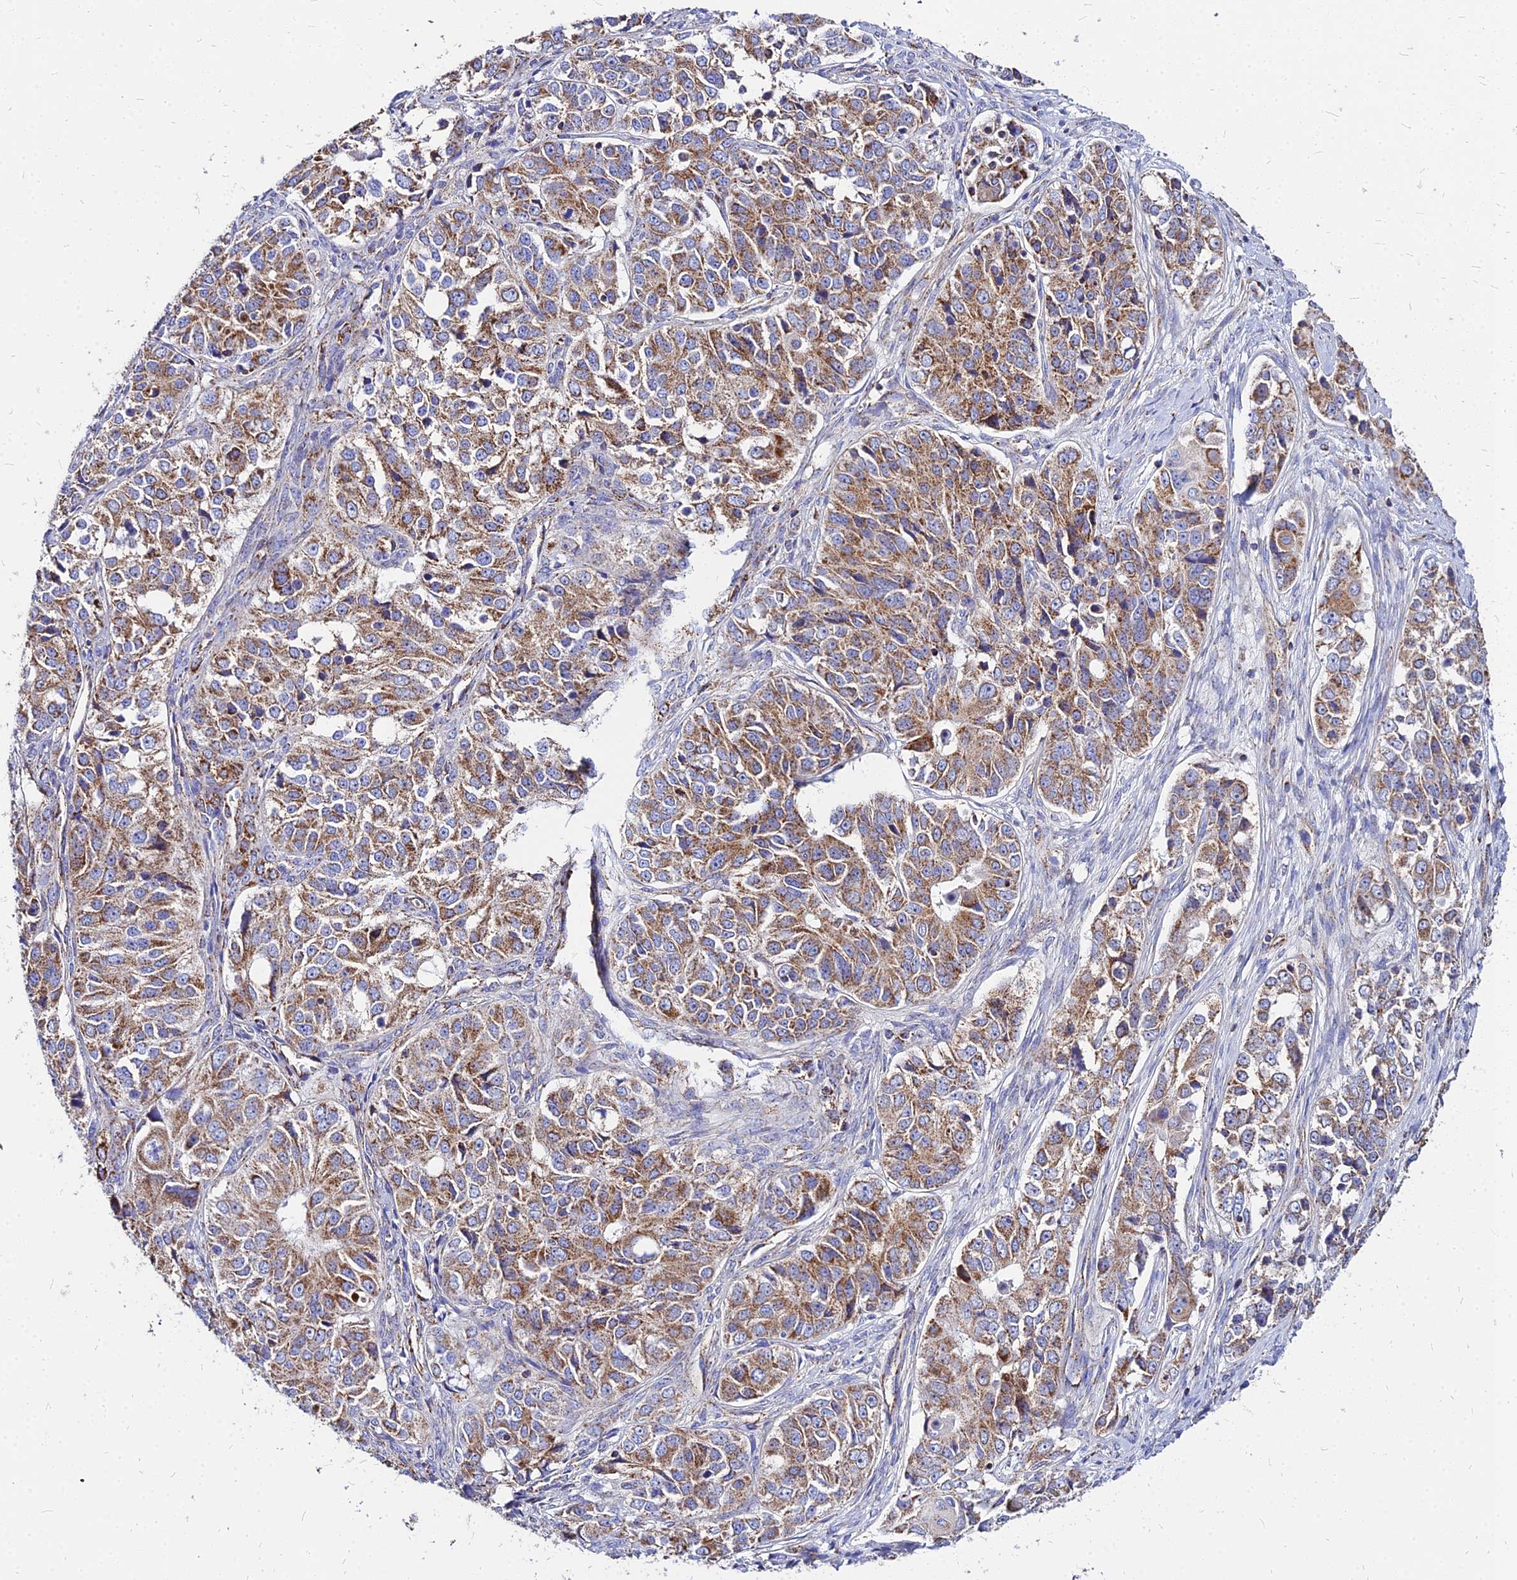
{"staining": {"intensity": "moderate", "quantity": ">75%", "location": "cytoplasmic/membranous"}, "tissue": "ovarian cancer", "cell_type": "Tumor cells", "image_type": "cancer", "snomed": [{"axis": "morphology", "description": "Carcinoma, endometroid"}, {"axis": "topography", "description": "Ovary"}], "caption": "Human endometroid carcinoma (ovarian) stained with a brown dye shows moderate cytoplasmic/membranous positive positivity in about >75% of tumor cells.", "gene": "DLD", "patient": {"sex": "female", "age": 51}}